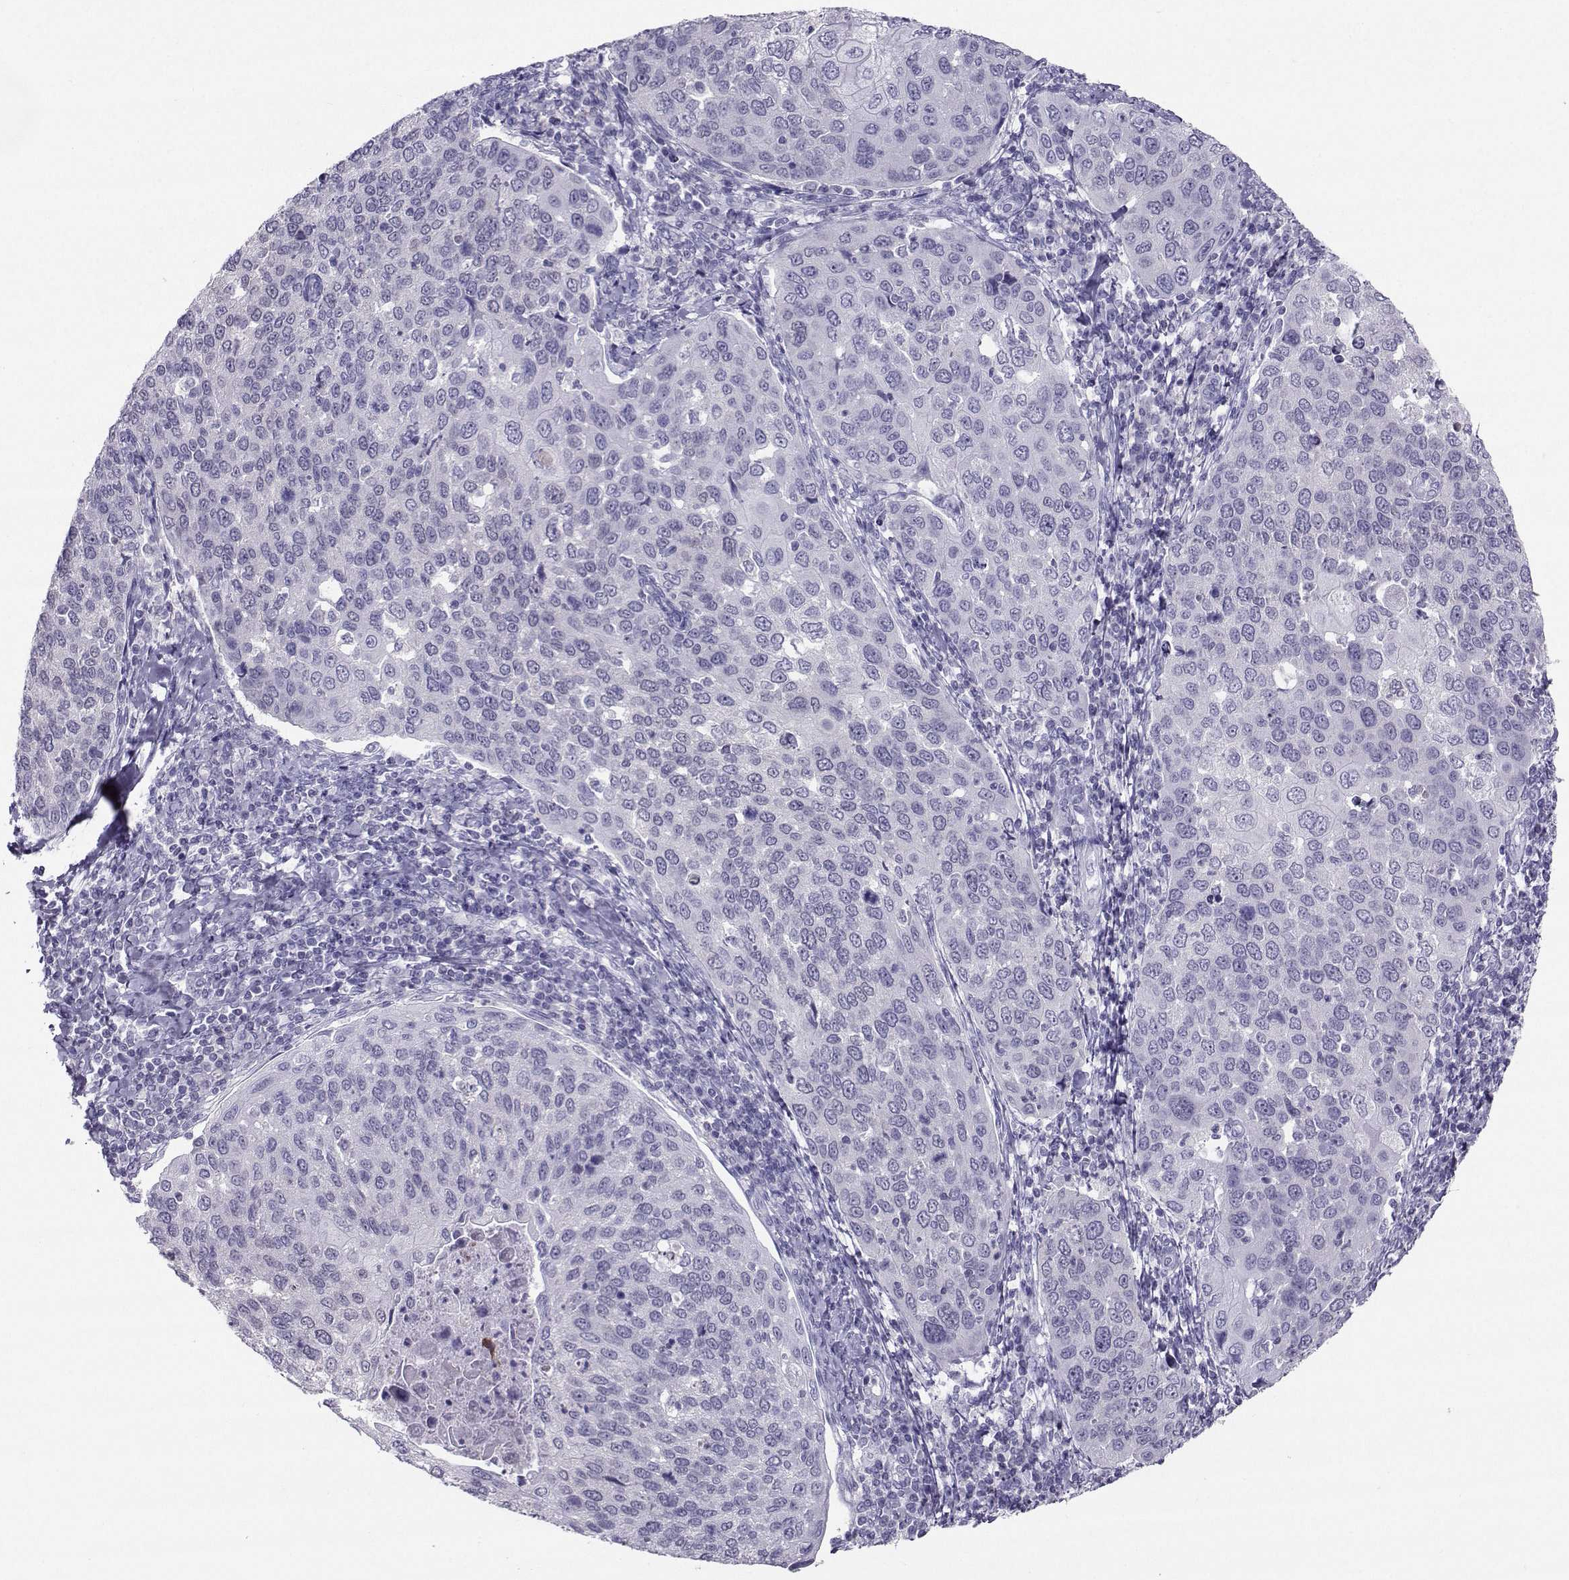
{"staining": {"intensity": "negative", "quantity": "none", "location": "none"}, "tissue": "cervical cancer", "cell_type": "Tumor cells", "image_type": "cancer", "snomed": [{"axis": "morphology", "description": "Squamous cell carcinoma, NOS"}, {"axis": "topography", "description": "Cervix"}], "caption": "The immunohistochemistry (IHC) photomicrograph has no significant staining in tumor cells of cervical cancer tissue.", "gene": "PGK1", "patient": {"sex": "female", "age": 54}}